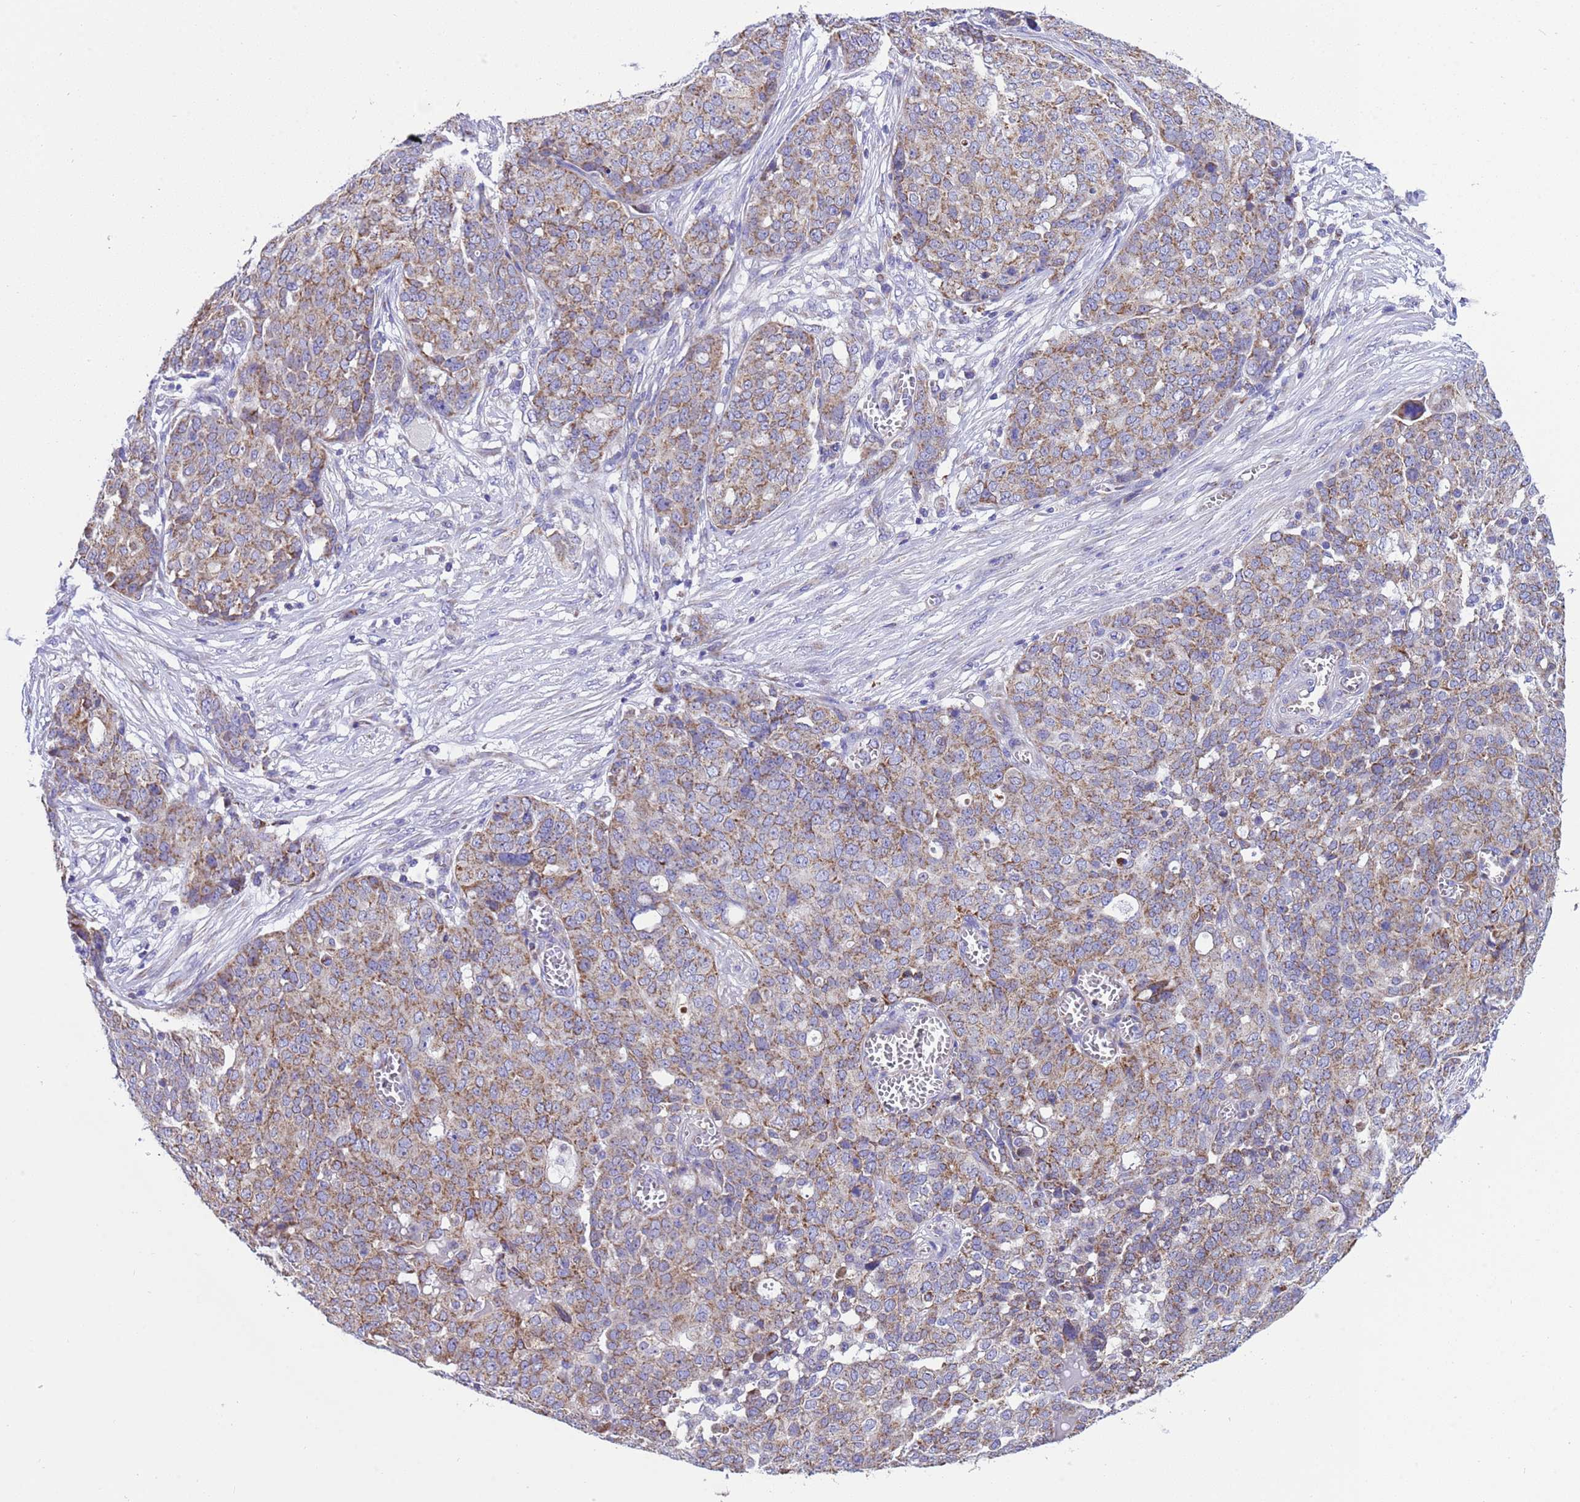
{"staining": {"intensity": "weak", "quantity": ">75%", "location": "cytoplasmic/membranous"}, "tissue": "ovarian cancer", "cell_type": "Tumor cells", "image_type": "cancer", "snomed": [{"axis": "morphology", "description": "Cystadenocarcinoma, serous, NOS"}, {"axis": "topography", "description": "Soft tissue"}, {"axis": "topography", "description": "Ovary"}], "caption": "Protein positivity by IHC shows weak cytoplasmic/membranous staining in approximately >75% of tumor cells in ovarian cancer.", "gene": "CCDC191", "patient": {"sex": "female", "age": 57}}